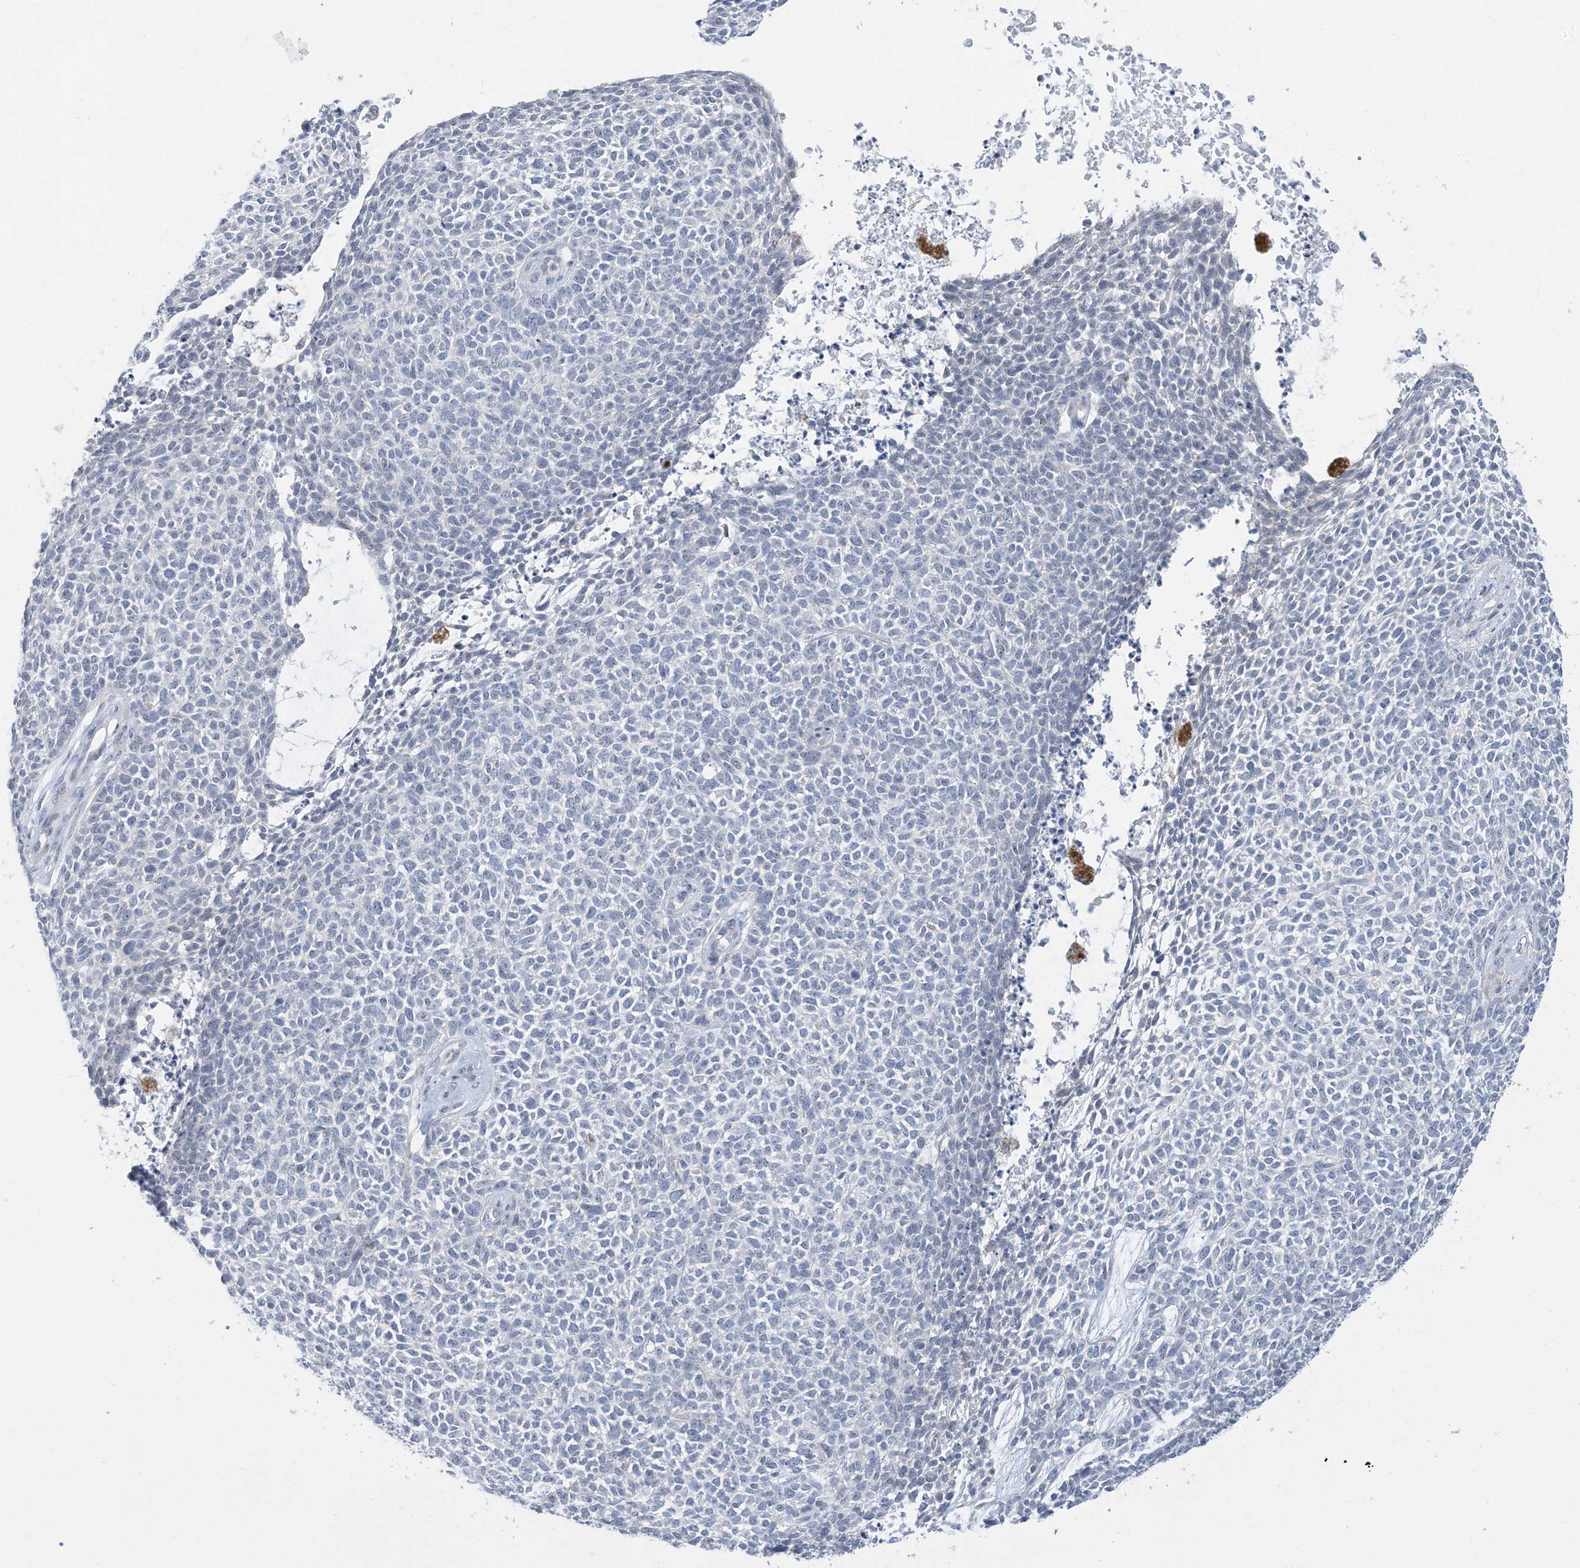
{"staining": {"intensity": "negative", "quantity": "none", "location": "none"}, "tissue": "skin cancer", "cell_type": "Tumor cells", "image_type": "cancer", "snomed": [{"axis": "morphology", "description": "Basal cell carcinoma"}, {"axis": "topography", "description": "Skin"}], "caption": "Skin cancer stained for a protein using immunohistochemistry displays no expression tumor cells.", "gene": "IL36B", "patient": {"sex": "female", "age": 84}}